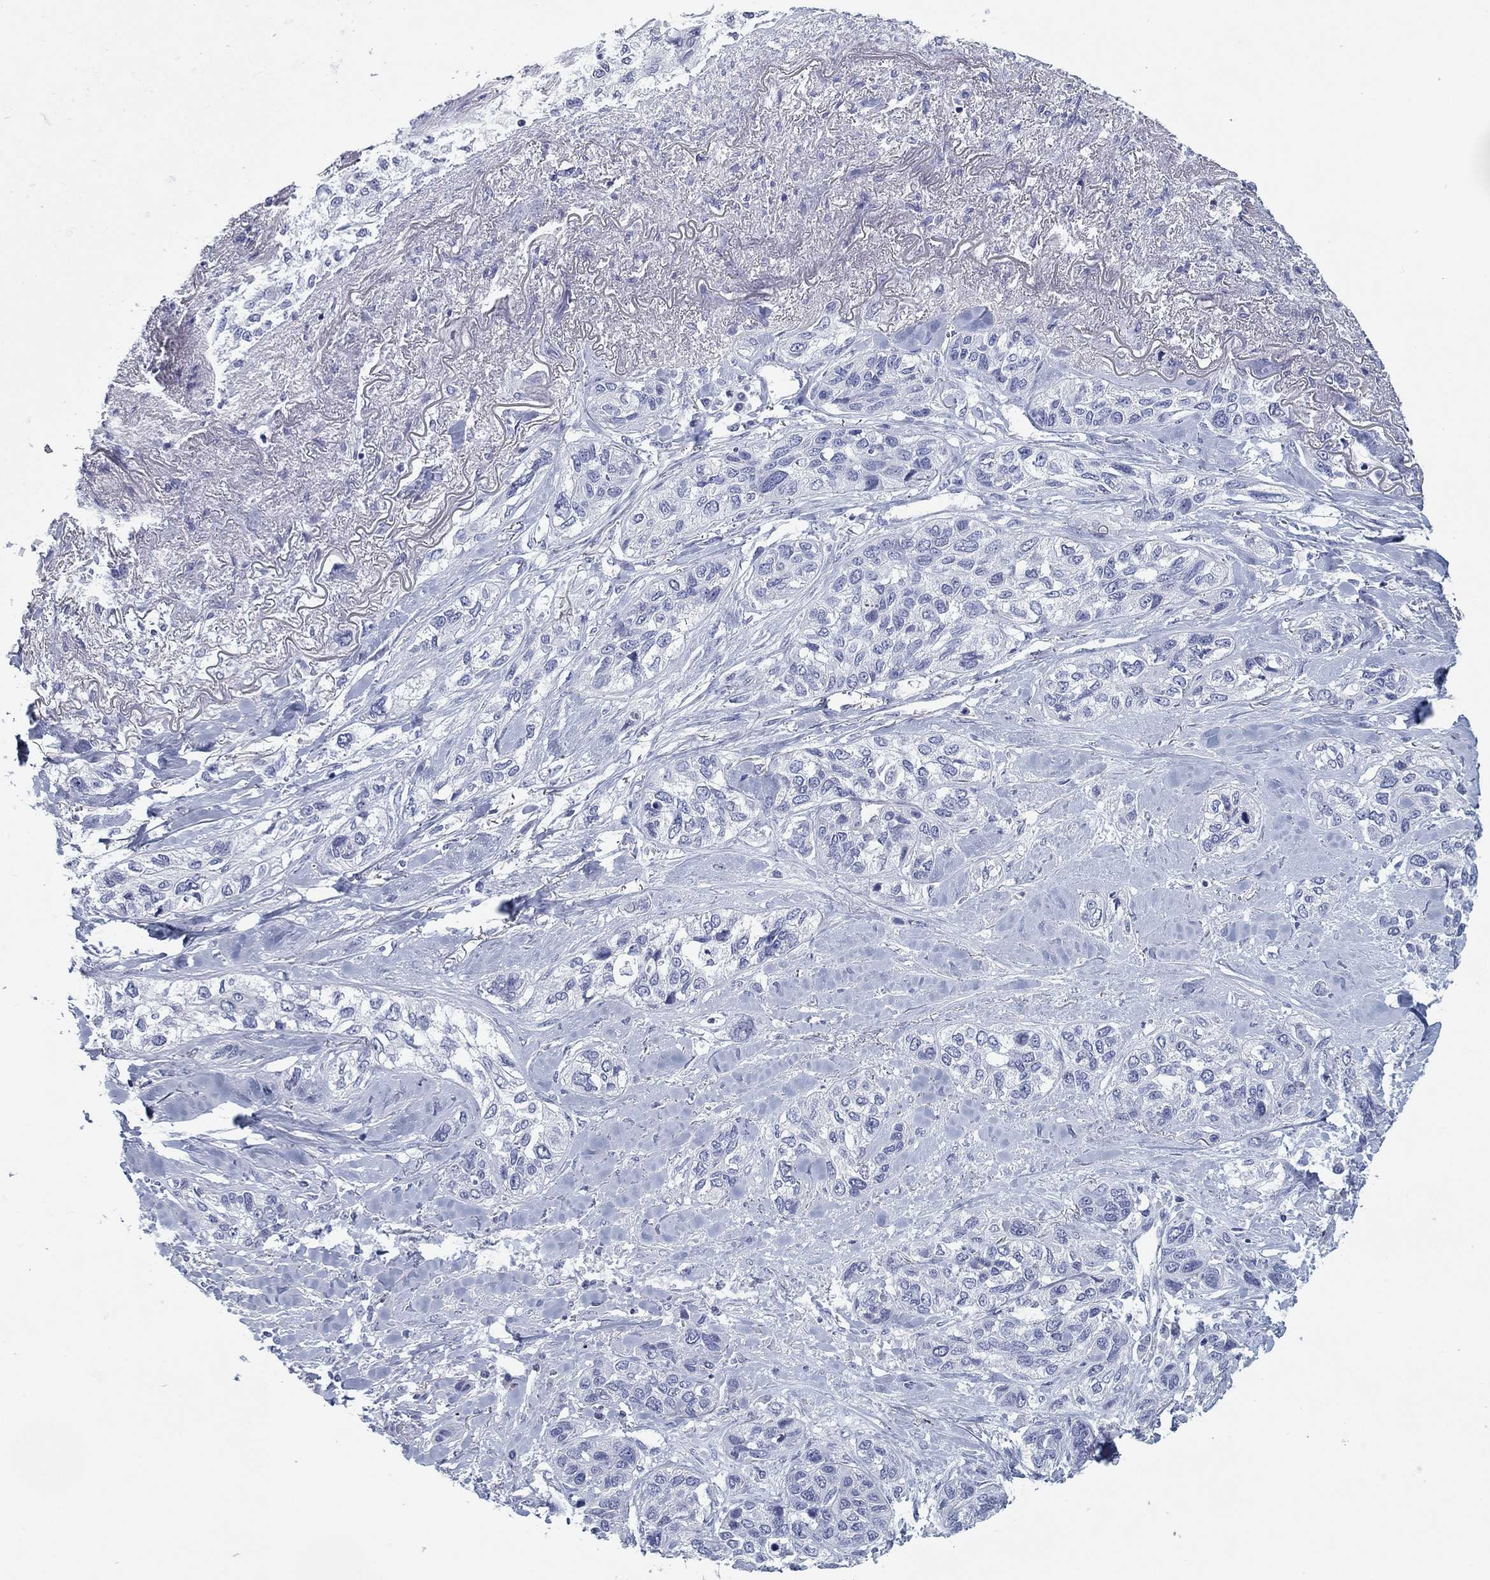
{"staining": {"intensity": "negative", "quantity": "none", "location": "none"}, "tissue": "lung cancer", "cell_type": "Tumor cells", "image_type": "cancer", "snomed": [{"axis": "morphology", "description": "Squamous cell carcinoma, NOS"}, {"axis": "topography", "description": "Lung"}], "caption": "Photomicrograph shows no protein expression in tumor cells of lung squamous cell carcinoma tissue.", "gene": "CD79B", "patient": {"sex": "female", "age": 70}}